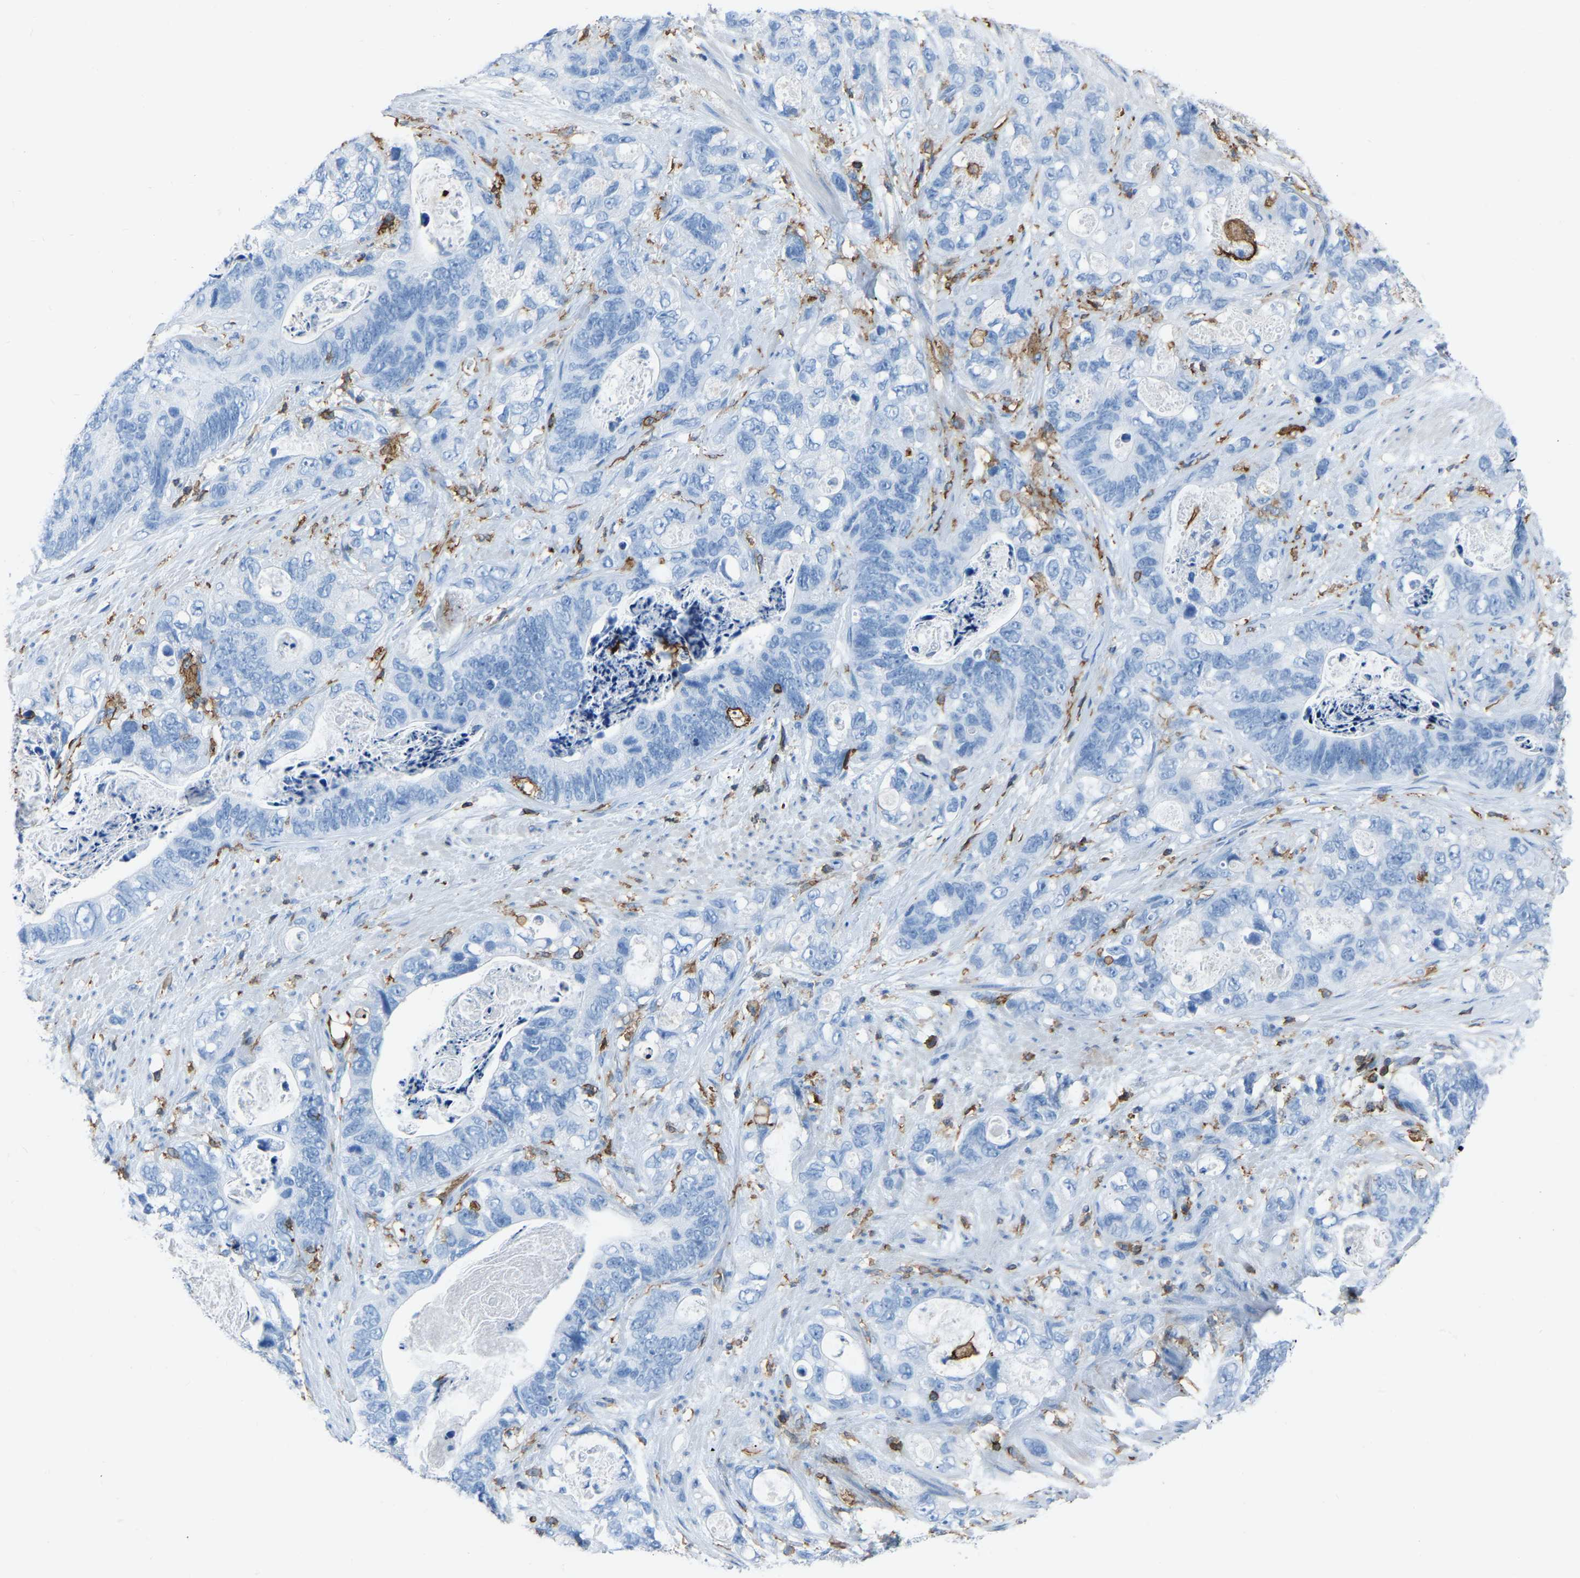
{"staining": {"intensity": "negative", "quantity": "none", "location": "none"}, "tissue": "stomach cancer", "cell_type": "Tumor cells", "image_type": "cancer", "snomed": [{"axis": "morphology", "description": "Normal tissue, NOS"}, {"axis": "morphology", "description": "Adenocarcinoma, NOS"}, {"axis": "topography", "description": "Stomach"}], "caption": "This micrograph is of adenocarcinoma (stomach) stained with IHC to label a protein in brown with the nuclei are counter-stained blue. There is no positivity in tumor cells. The staining was performed using DAB (3,3'-diaminobenzidine) to visualize the protein expression in brown, while the nuclei were stained in blue with hematoxylin (Magnification: 20x).", "gene": "LSP1", "patient": {"sex": "female", "age": 89}}